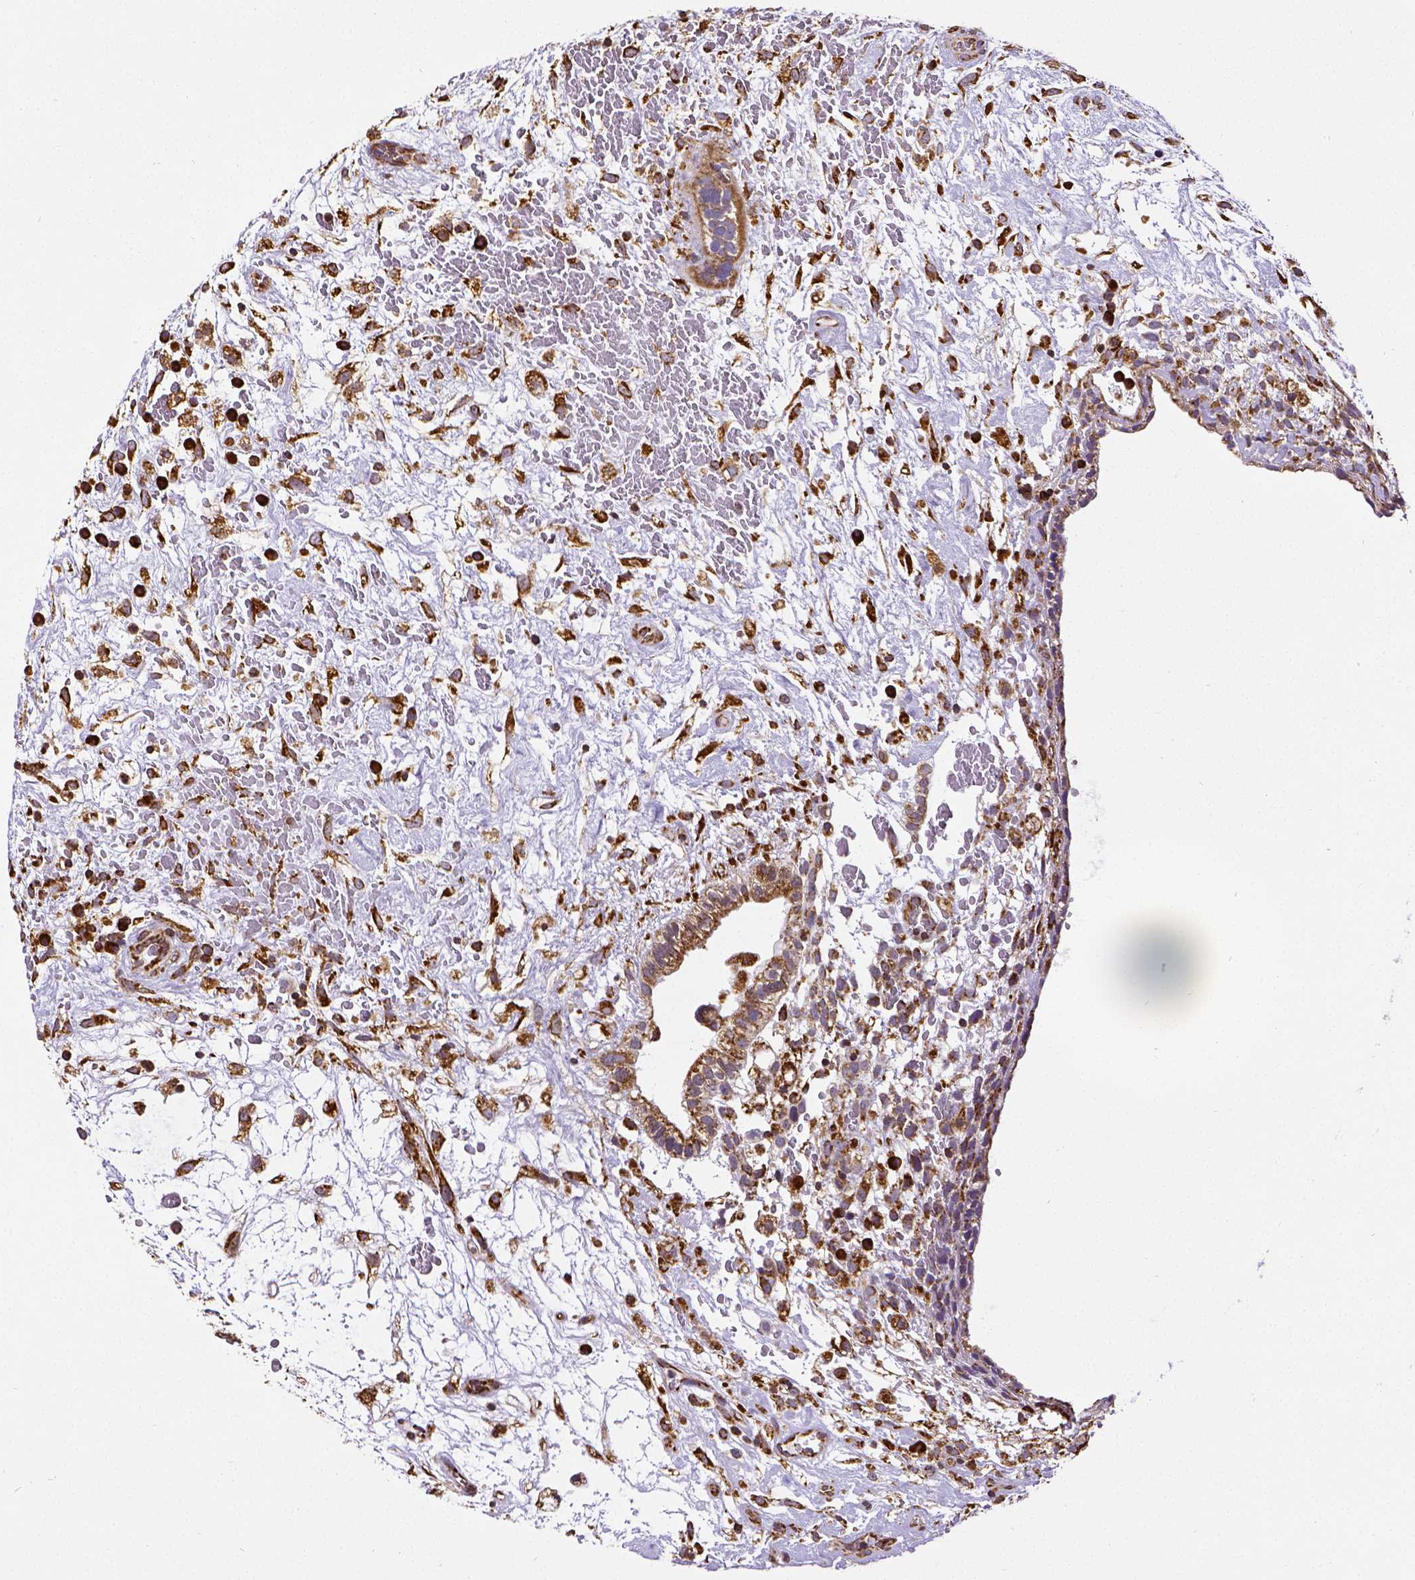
{"staining": {"intensity": "strong", "quantity": ">75%", "location": "cytoplasmic/membranous"}, "tissue": "testis cancer", "cell_type": "Tumor cells", "image_type": "cancer", "snomed": [{"axis": "morphology", "description": "Normal tissue, NOS"}, {"axis": "morphology", "description": "Carcinoma, Embryonal, NOS"}, {"axis": "topography", "description": "Testis"}], "caption": "Embryonal carcinoma (testis) stained with a brown dye shows strong cytoplasmic/membranous positive positivity in approximately >75% of tumor cells.", "gene": "MTDH", "patient": {"sex": "male", "age": 32}}